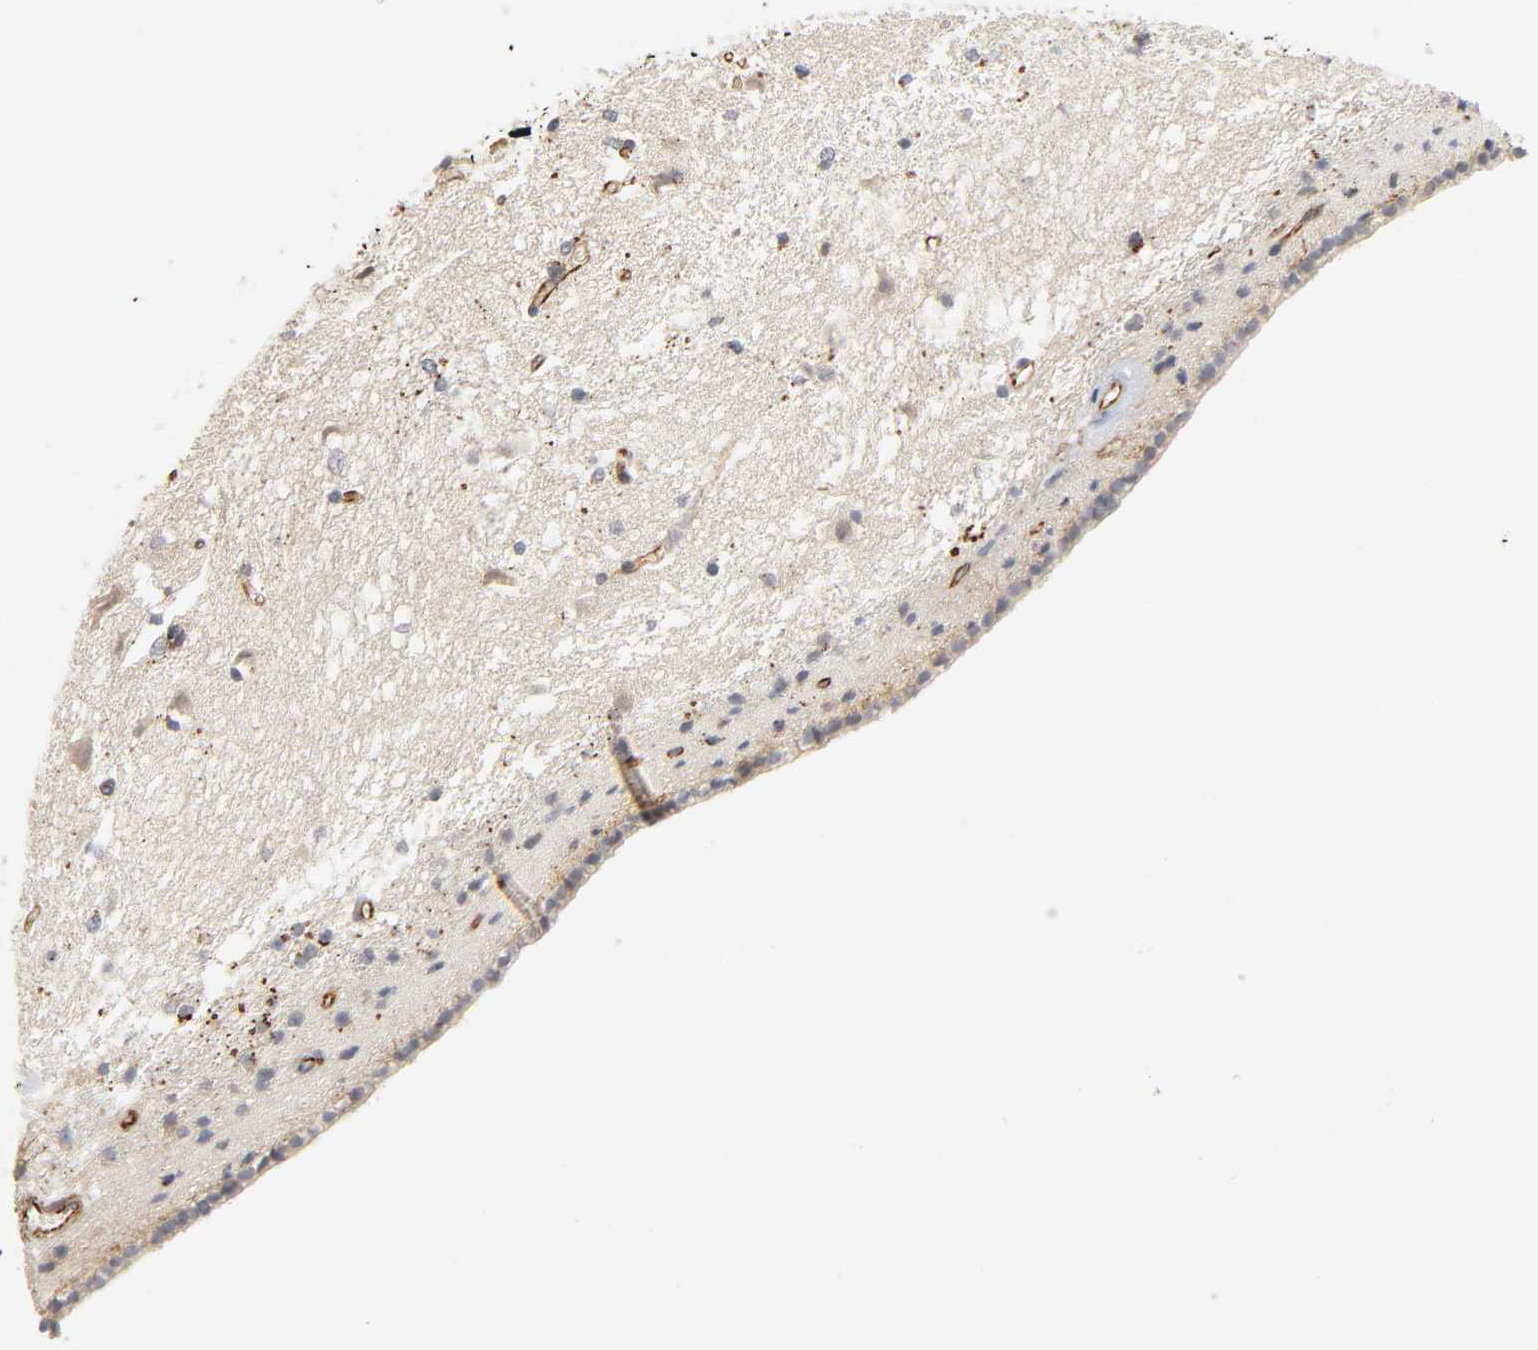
{"staining": {"intensity": "weak", "quantity": "<25%", "location": "cytoplasmic/membranous"}, "tissue": "caudate", "cell_type": "Glial cells", "image_type": "normal", "snomed": [{"axis": "morphology", "description": "Normal tissue, NOS"}, {"axis": "topography", "description": "Lateral ventricle wall"}], "caption": "Glial cells are negative for protein expression in unremarkable human caudate. (IHC, brightfield microscopy, high magnification).", "gene": "REEP5", "patient": {"sex": "female", "age": 19}}